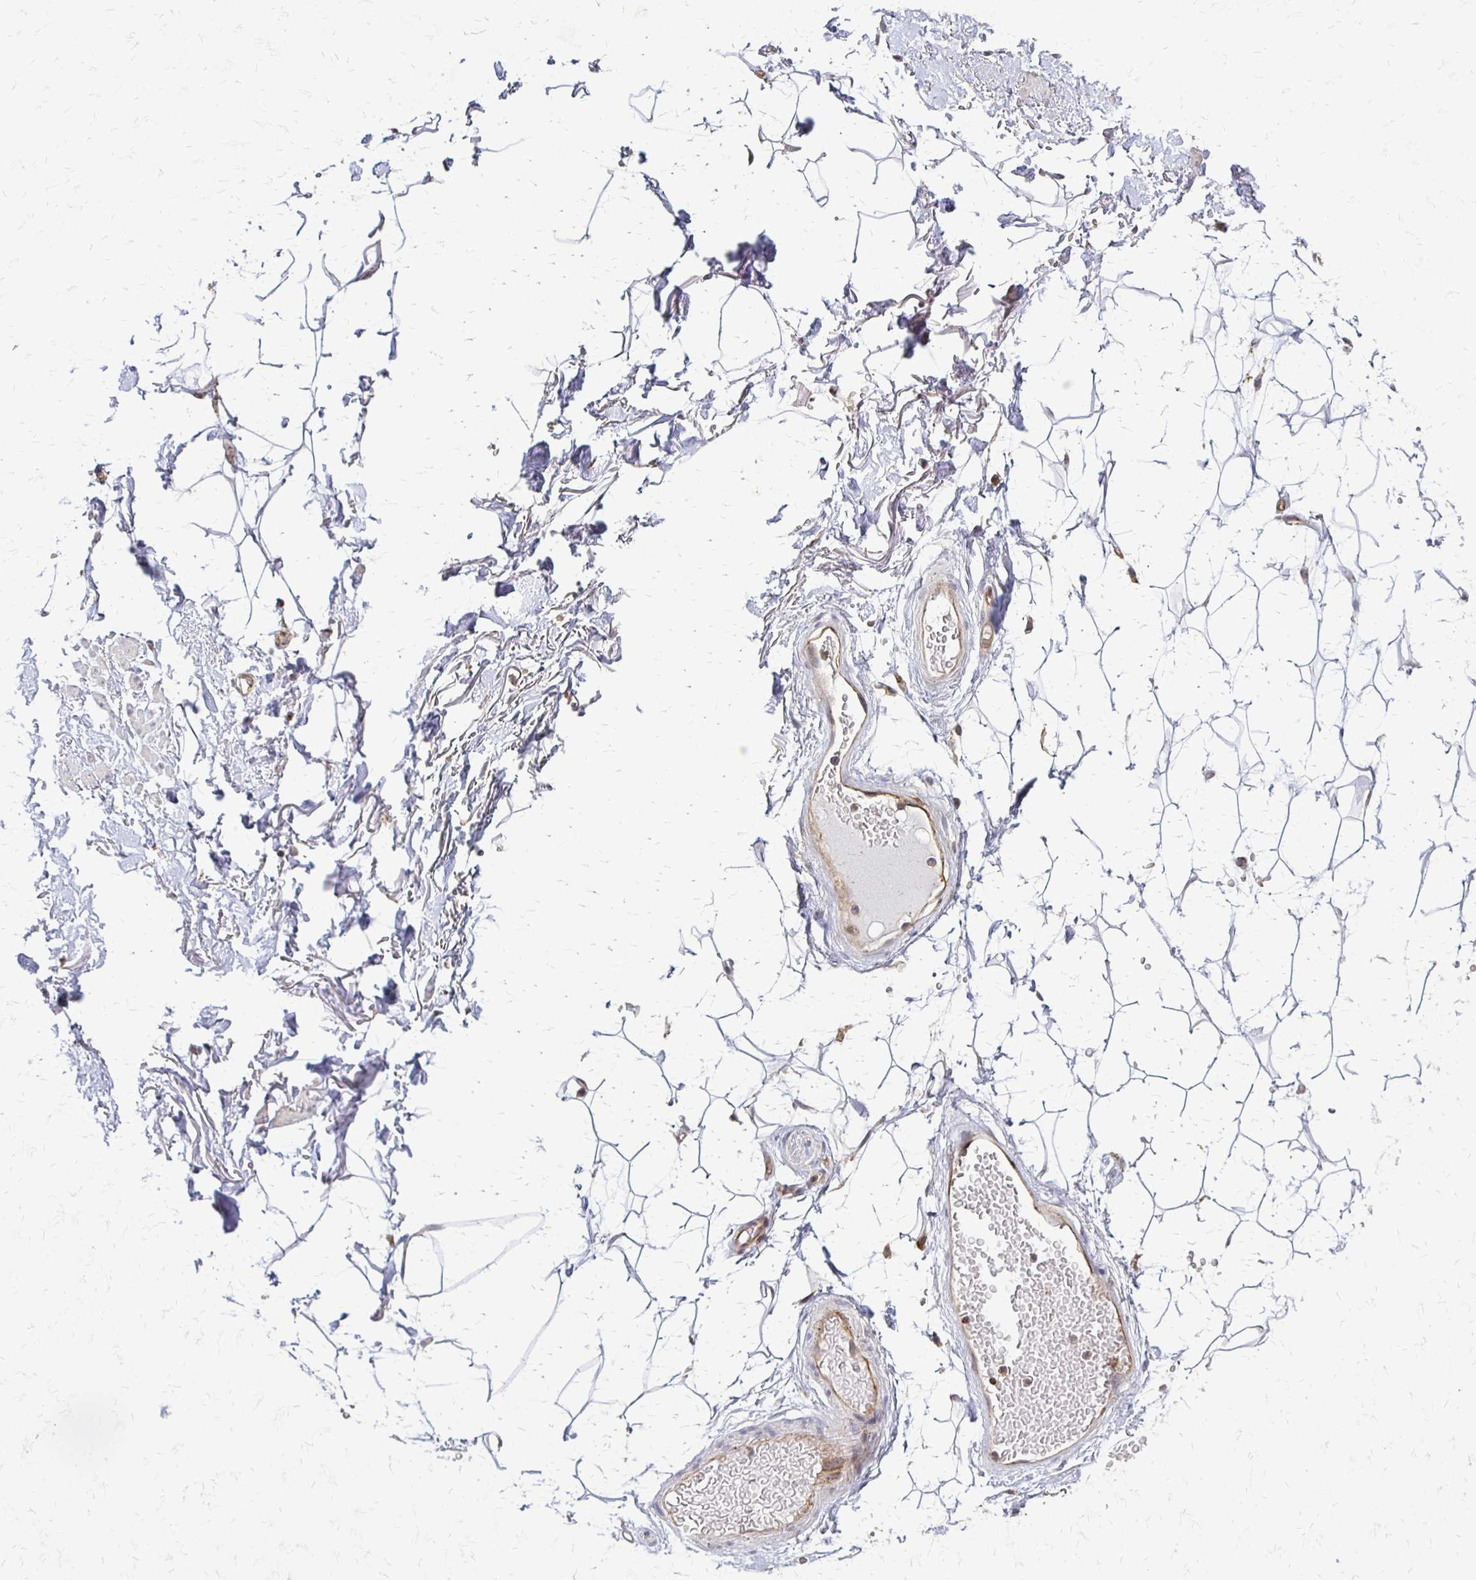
{"staining": {"intensity": "negative", "quantity": "none", "location": "none"}, "tissue": "adipose tissue", "cell_type": "Adipocytes", "image_type": "normal", "snomed": [{"axis": "morphology", "description": "Normal tissue, NOS"}, {"axis": "topography", "description": "Anal"}, {"axis": "topography", "description": "Peripheral nerve tissue"}], "caption": "This is an immunohistochemistry (IHC) image of unremarkable human adipose tissue. There is no expression in adipocytes.", "gene": "SLC9A9", "patient": {"sex": "male", "age": 78}}